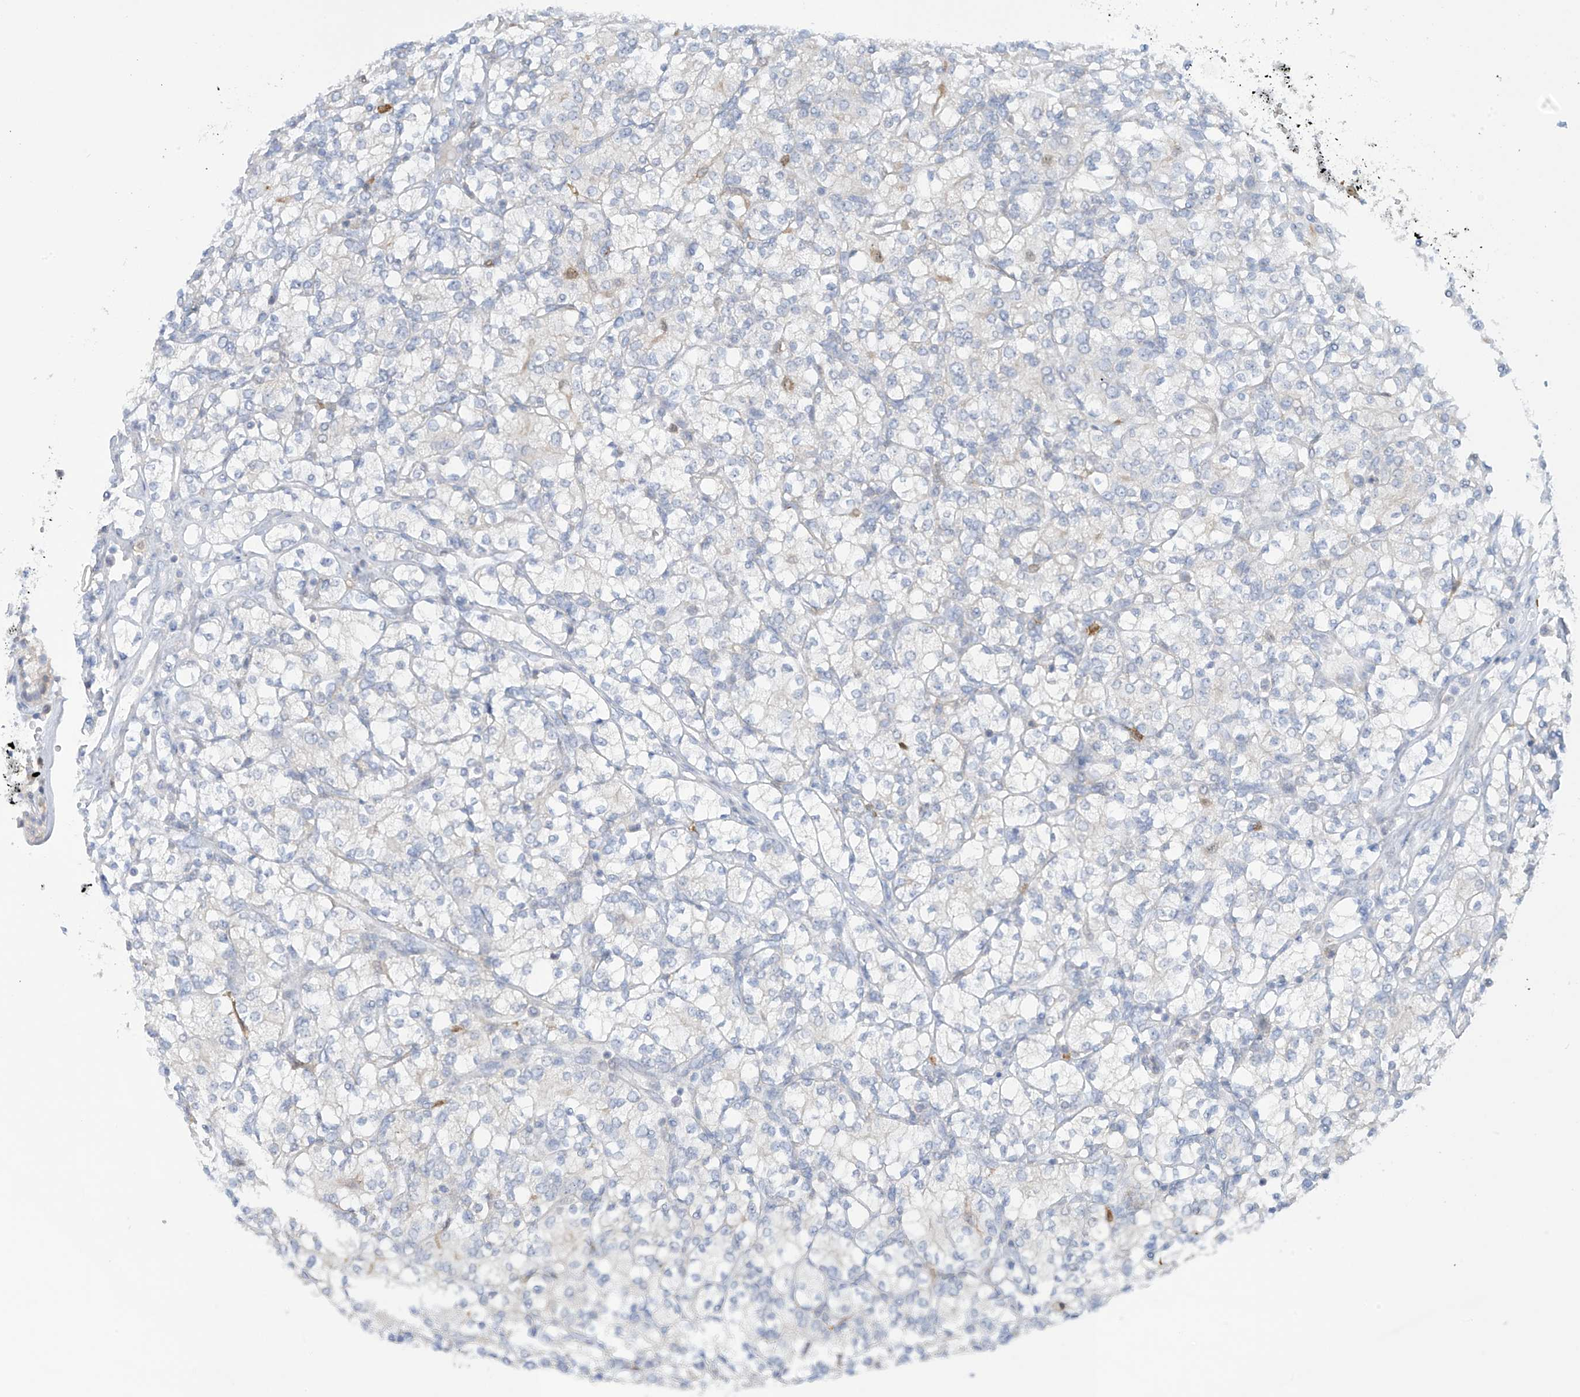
{"staining": {"intensity": "negative", "quantity": "none", "location": "none"}, "tissue": "renal cancer", "cell_type": "Tumor cells", "image_type": "cancer", "snomed": [{"axis": "morphology", "description": "Adenocarcinoma, NOS"}, {"axis": "topography", "description": "Kidney"}], "caption": "Immunohistochemistry histopathology image of renal cancer stained for a protein (brown), which reveals no staining in tumor cells.", "gene": "TRMT2B", "patient": {"sex": "male", "age": 77}}